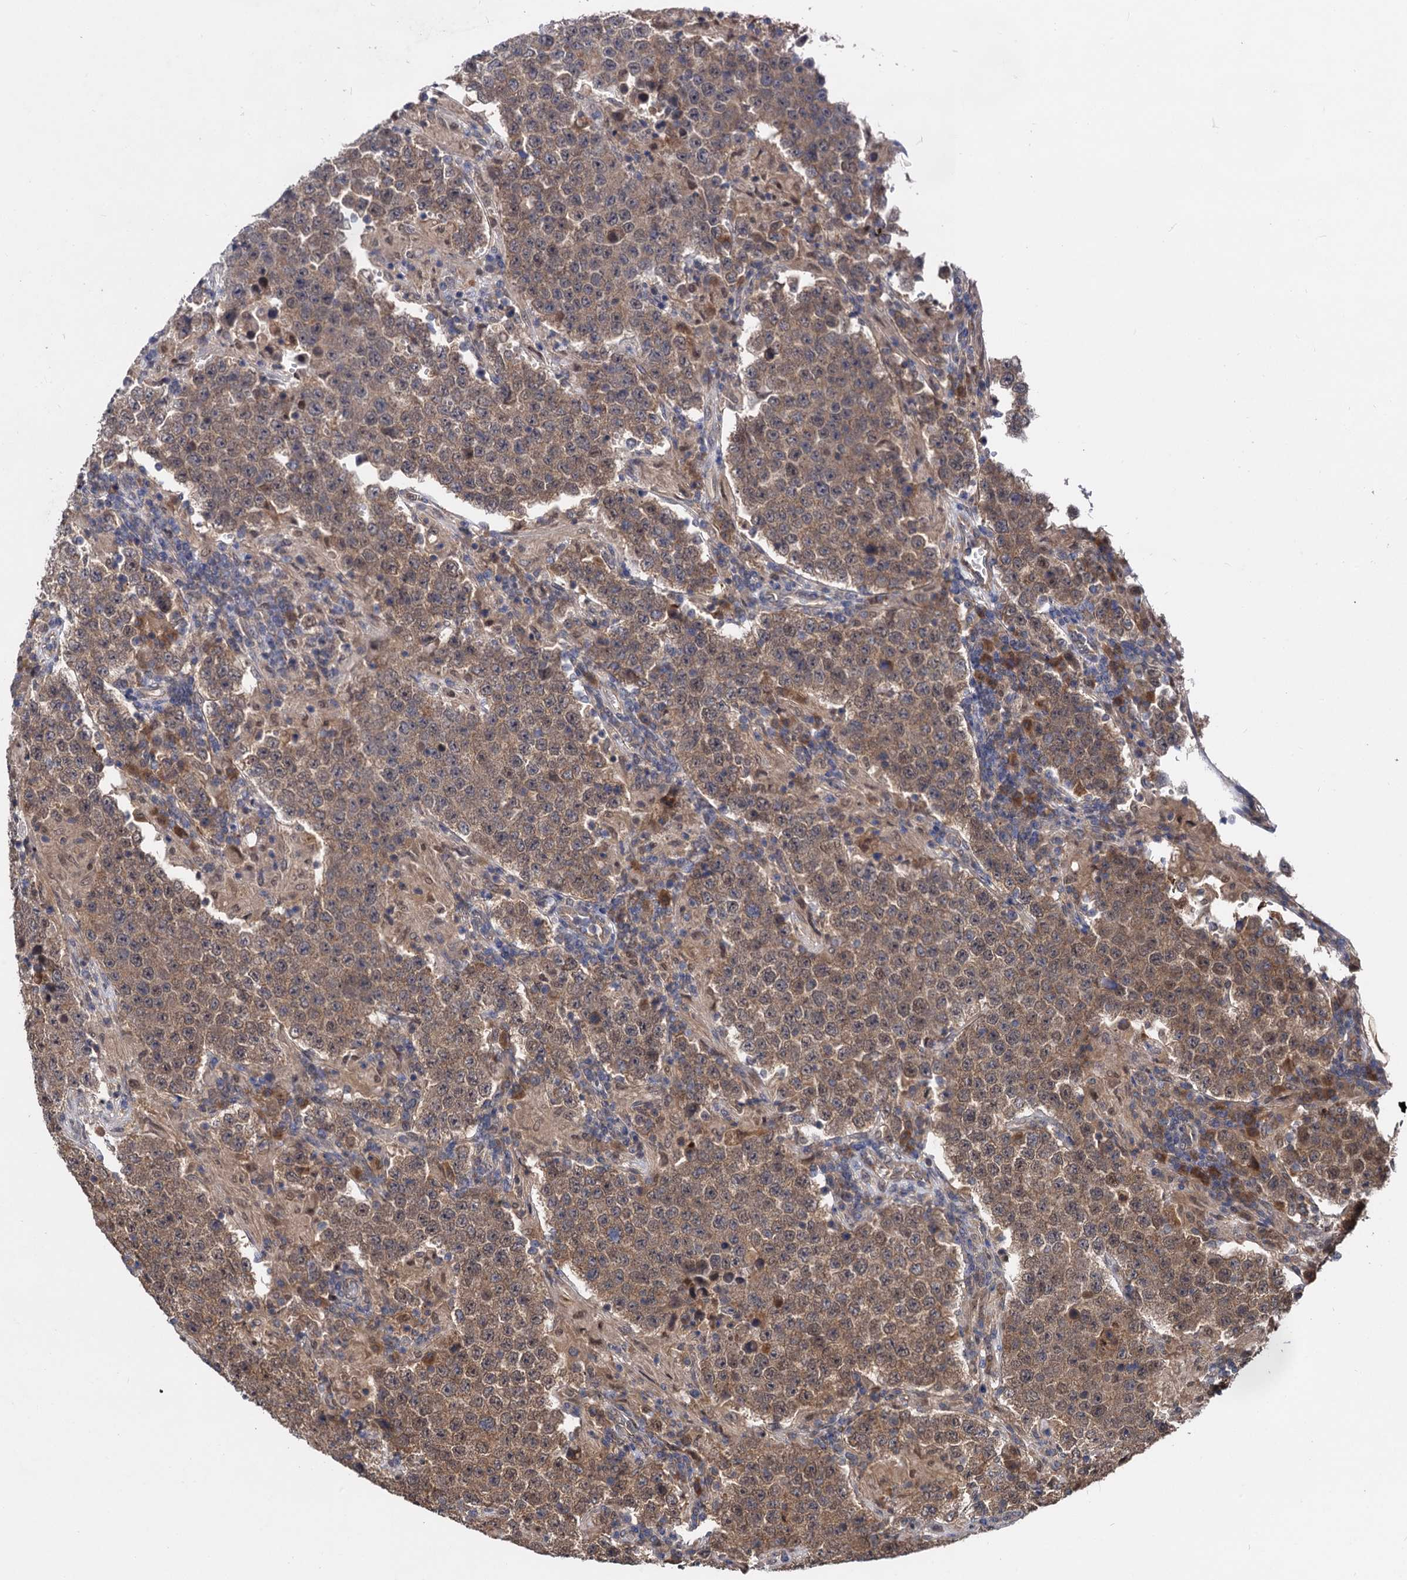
{"staining": {"intensity": "moderate", "quantity": ">75%", "location": "cytoplasmic/membranous,nuclear"}, "tissue": "testis cancer", "cell_type": "Tumor cells", "image_type": "cancer", "snomed": [{"axis": "morphology", "description": "Normal tissue, NOS"}, {"axis": "morphology", "description": "Urothelial carcinoma, High grade"}, {"axis": "morphology", "description": "Seminoma, NOS"}, {"axis": "morphology", "description": "Carcinoma, Embryonal, NOS"}, {"axis": "topography", "description": "Urinary bladder"}, {"axis": "topography", "description": "Testis"}], "caption": "Testis high-grade urothelial carcinoma stained with a protein marker shows moderate staining in tumor cells.", "gene": "PSMD4", "patient": {"sex": "male", "age": 41}}